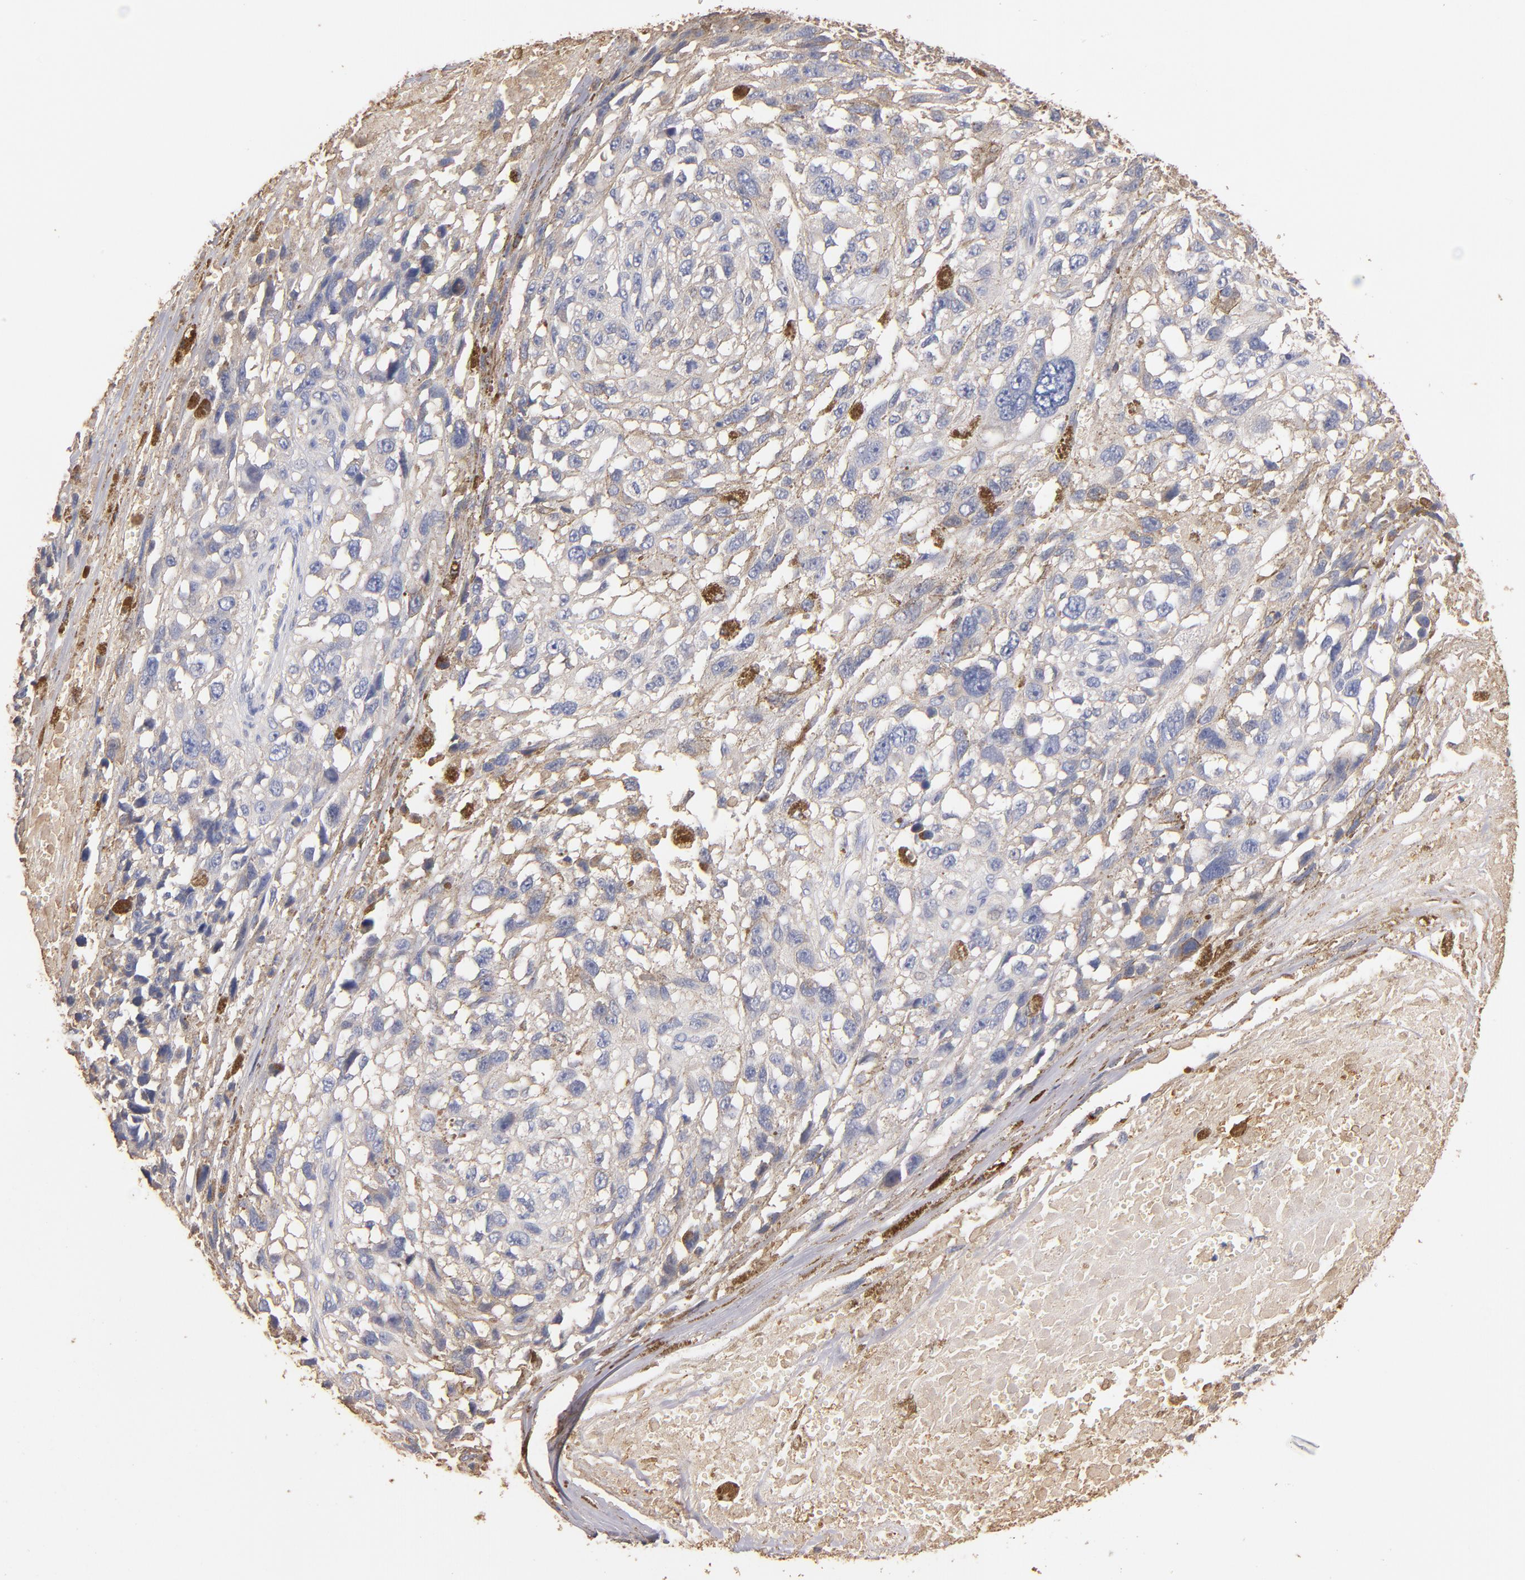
{"staining": {"intensity": "weak", "quantity": "<25%", "location": "cytoplasmic/membranous"}, "tissue": "melanoma", "cell_type": "Tumor cells", "image_type": "cancer", "snomed": [{"axis": "morphology", "description": "Malignant melanoma, Metastatic site"}, {"axis": "topography", "description": "Lymph node"}], "caption": "Micrograph shows no protein positivity in tumor cells of malignant melanoma (metastatic site) tissue.", "gene": "RO60", "patient": {"sex": "male", "age": 59}}